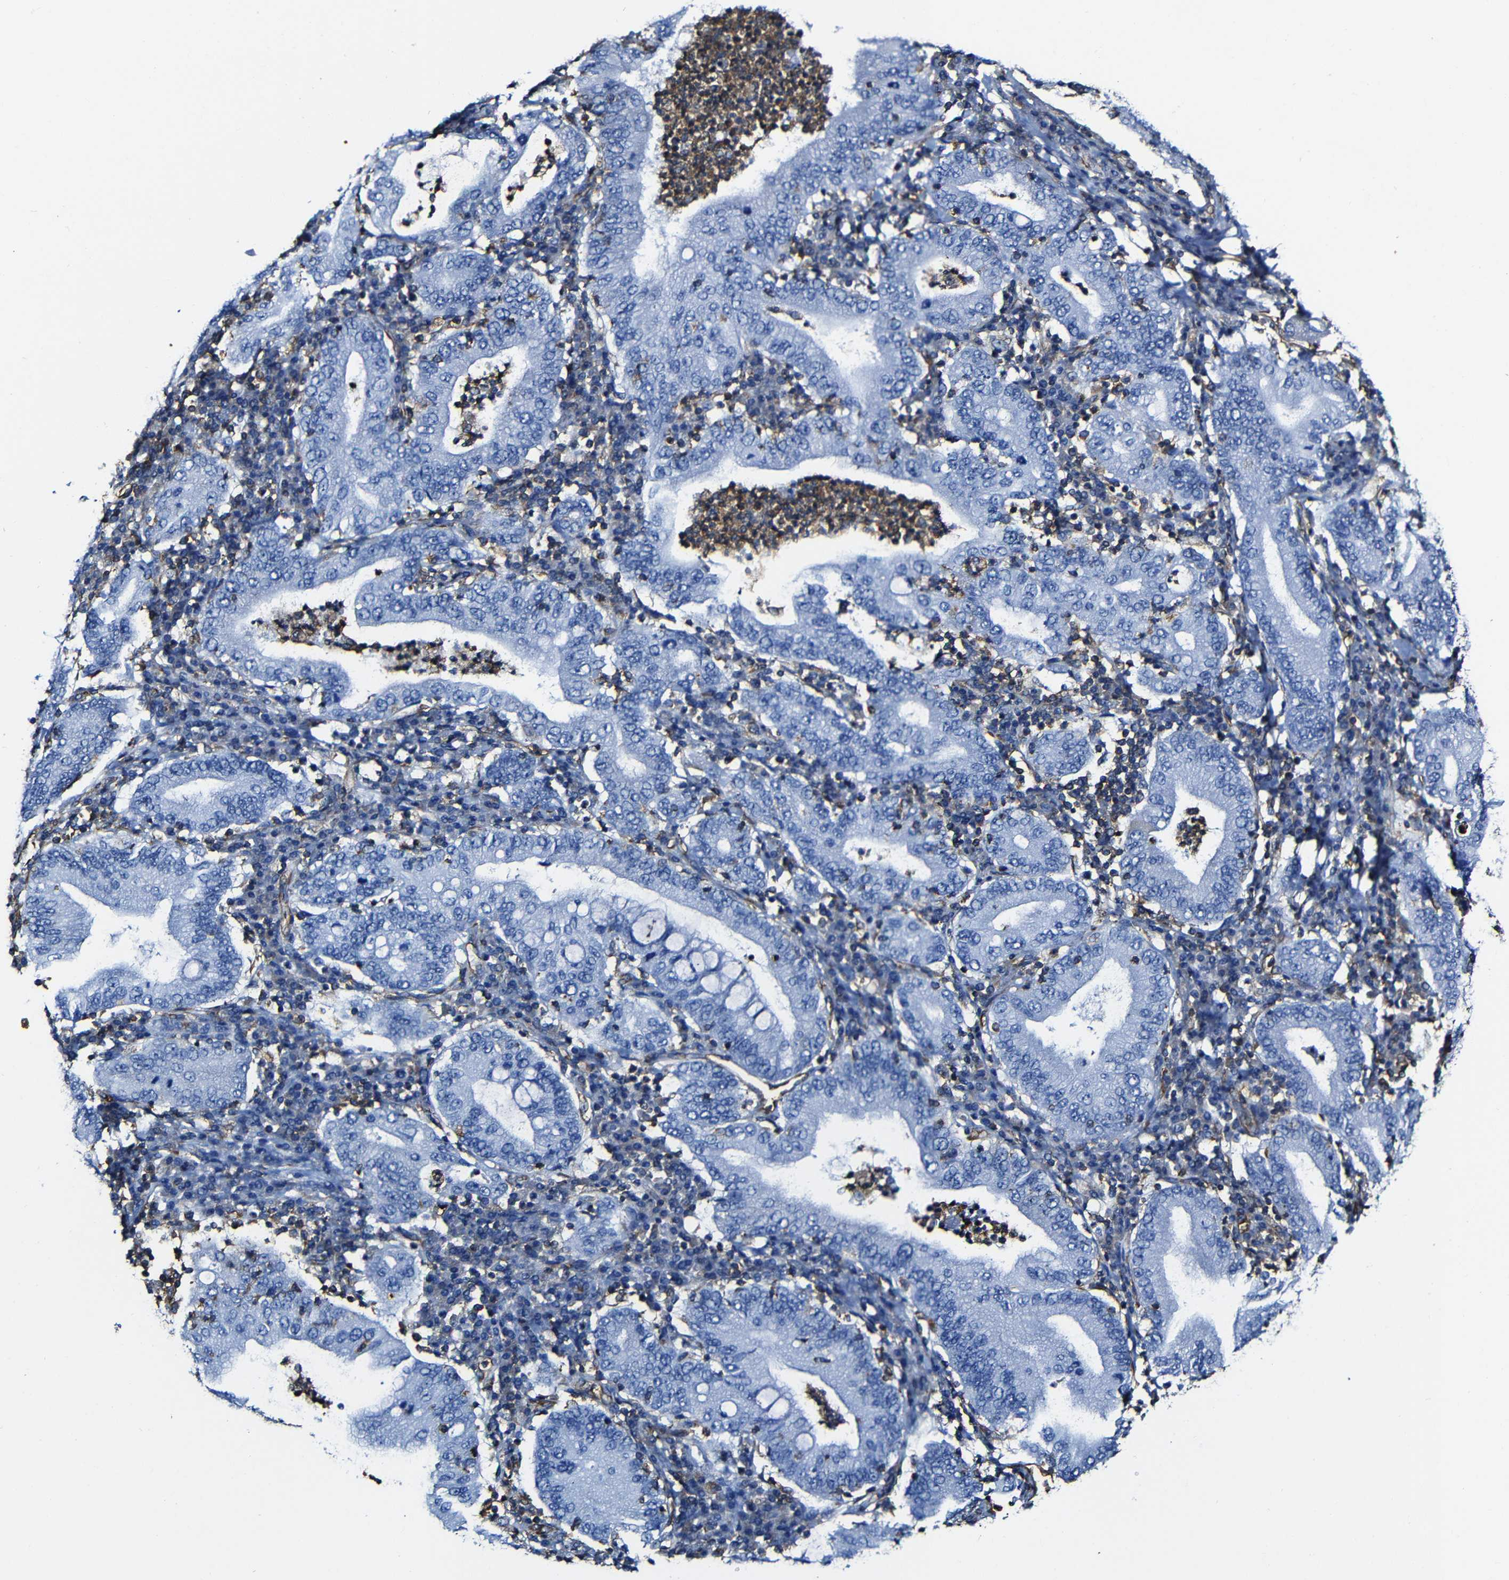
{"staining": {"intensity": "negative", "quantity": "none", "location": "none"}, "tissue": "stomach cancer", "cell_type": "Tumor cells", "image_type": "cancer", "snomed": [{"axis": "morphology", "description": "Normal tissue, NOS"}, {"axis": "morphology", "description": "Adenocarcinoma, NOS"}, {"axis": "topography", "description": "Esophagus"}, {"axis": "topography", "description": "Stomach, upper"}, {"axis": "topography", "description": "Peripheral nerve tissue"}], "caption": "Human adenocarcinoma (stomach) stained for a protein using IHC exhibits no expression in tumor cells.", "gene": "MSN", "patient": {"sex": "male", "age": 62}}